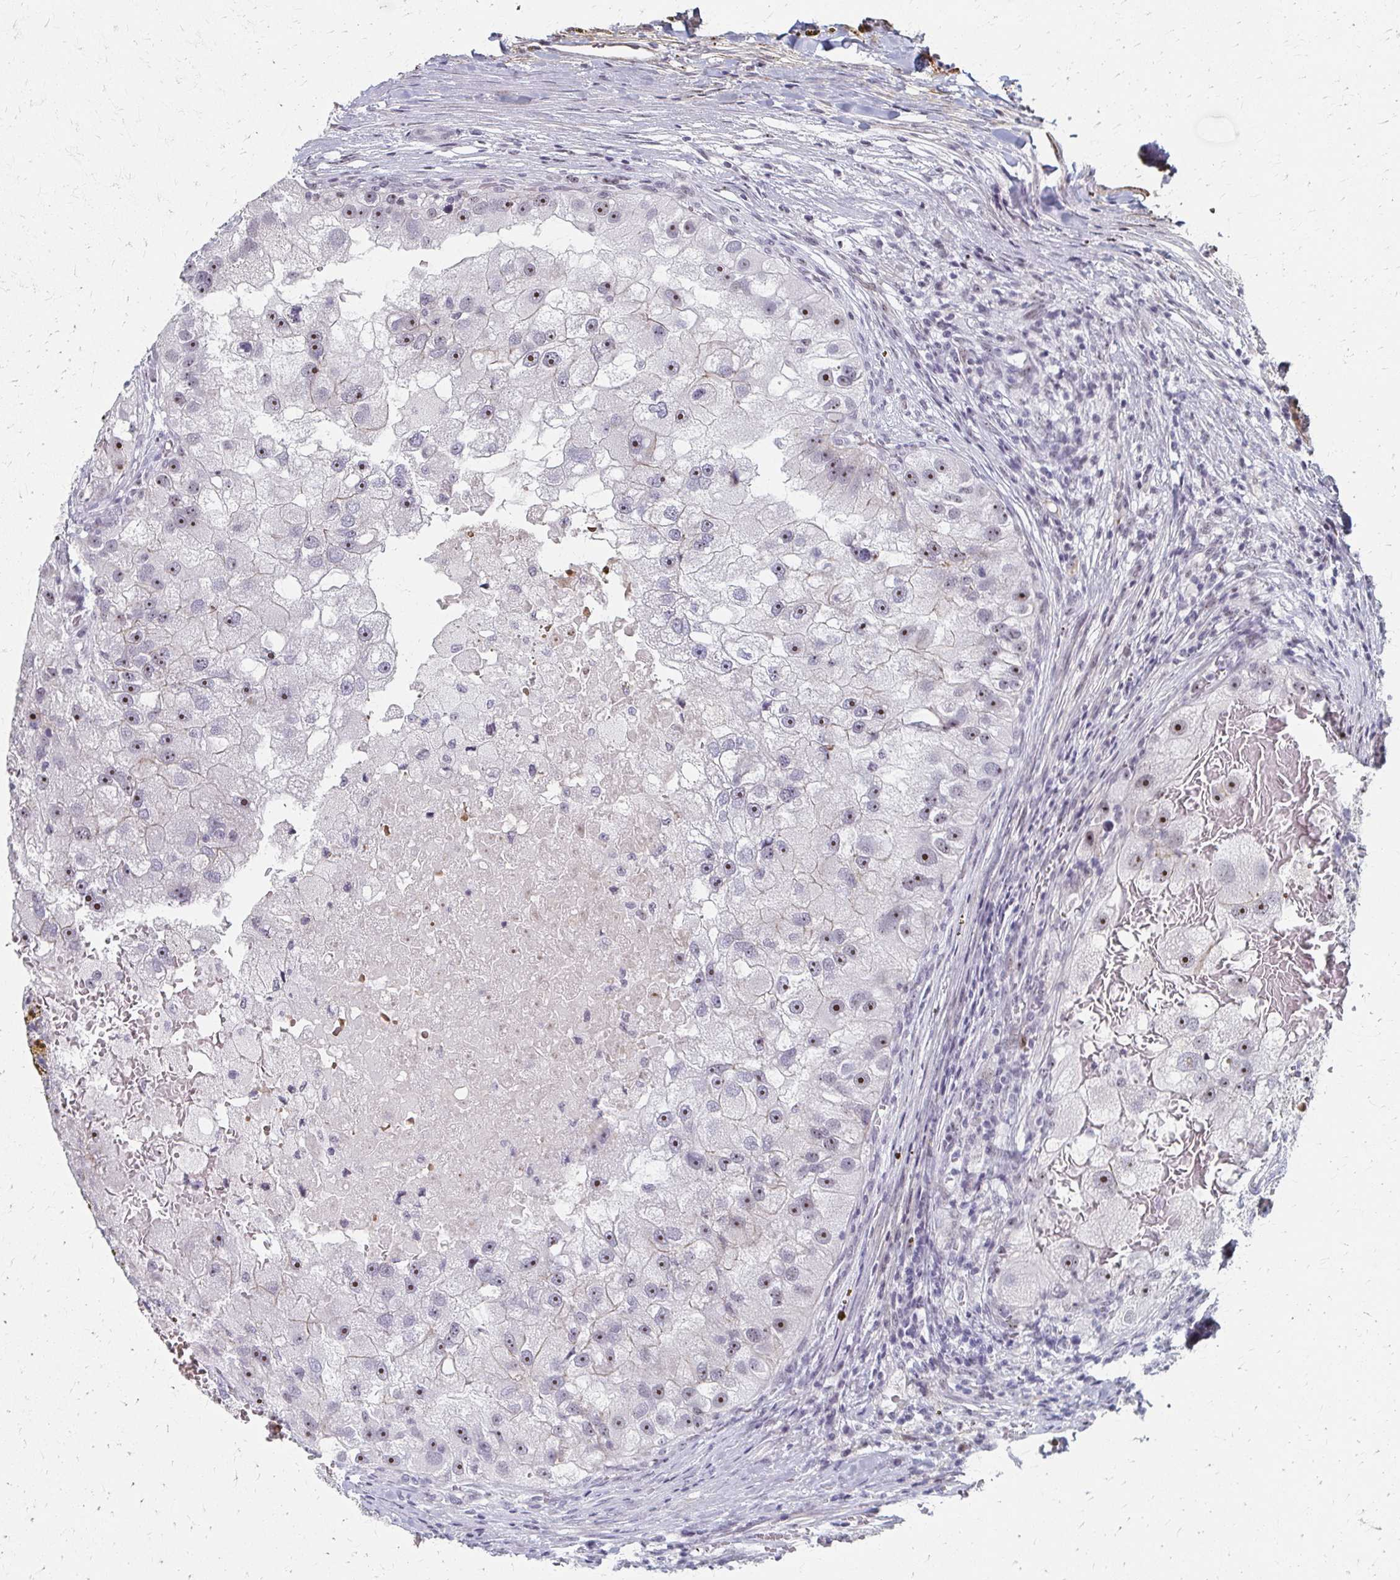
{"staining": {"intensity": "strong", "quantity": ">75%", "location": "nuclear"}, "tissue": "renal cancer", "cell_type": "Tumor cells", "image_type": "cancer", "snomed": [{"axis": "morphology", "description": "Adenocarcinoma, NOS"}, {"axis": "topography", "description": "Kidney"}], "caption": "This is an image of immunohistochemistry (IHC) staining of renal adenocarcinoma, which shows strong expression in the nuclear of tumor cells.", "gene": "PES1", "patient": {"sex": "male", "age": 63}}